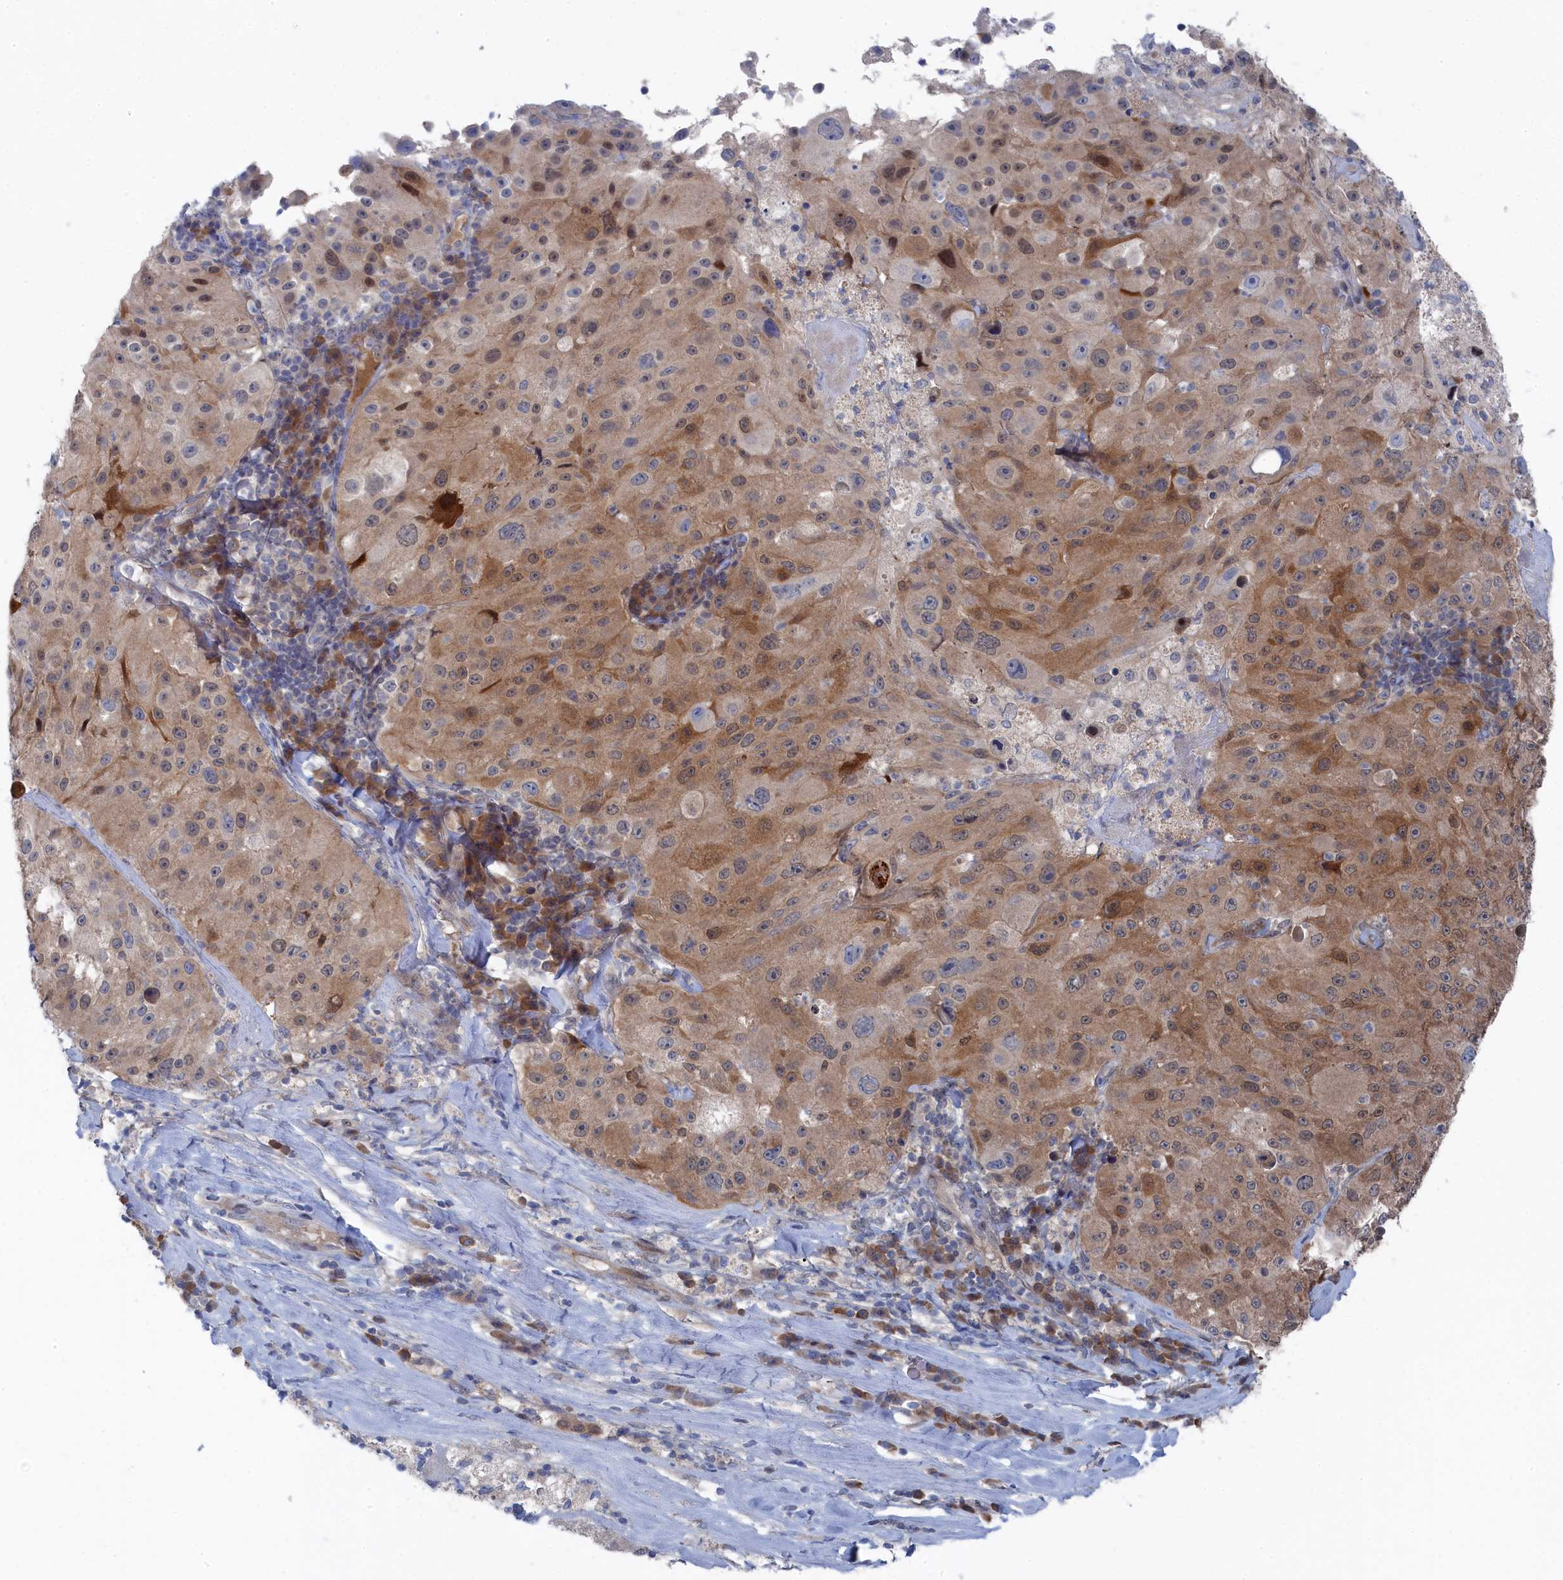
{"staining": {"intensity": "moderate", "quantity": "<25%", "location": "cytoplasmic/membranous"}, "tissue": "melanoma", "cell_type": "Tumor cells", "image_type": "cancer", "snomed": [{"axis": "morphology", "description": "Malignant melanoma, Metastatic site"}, {"axis": "topography", "description": "Lymph node"}], "caption": "This is an image of immunohistochemistry staining of malignant melanoma (metastatic site), which shows moderate positivity in the cytoplasmic/membranous of tumor cells.", "gene": "IRGQ", "patient": {"sex": "male", "age": 62}}